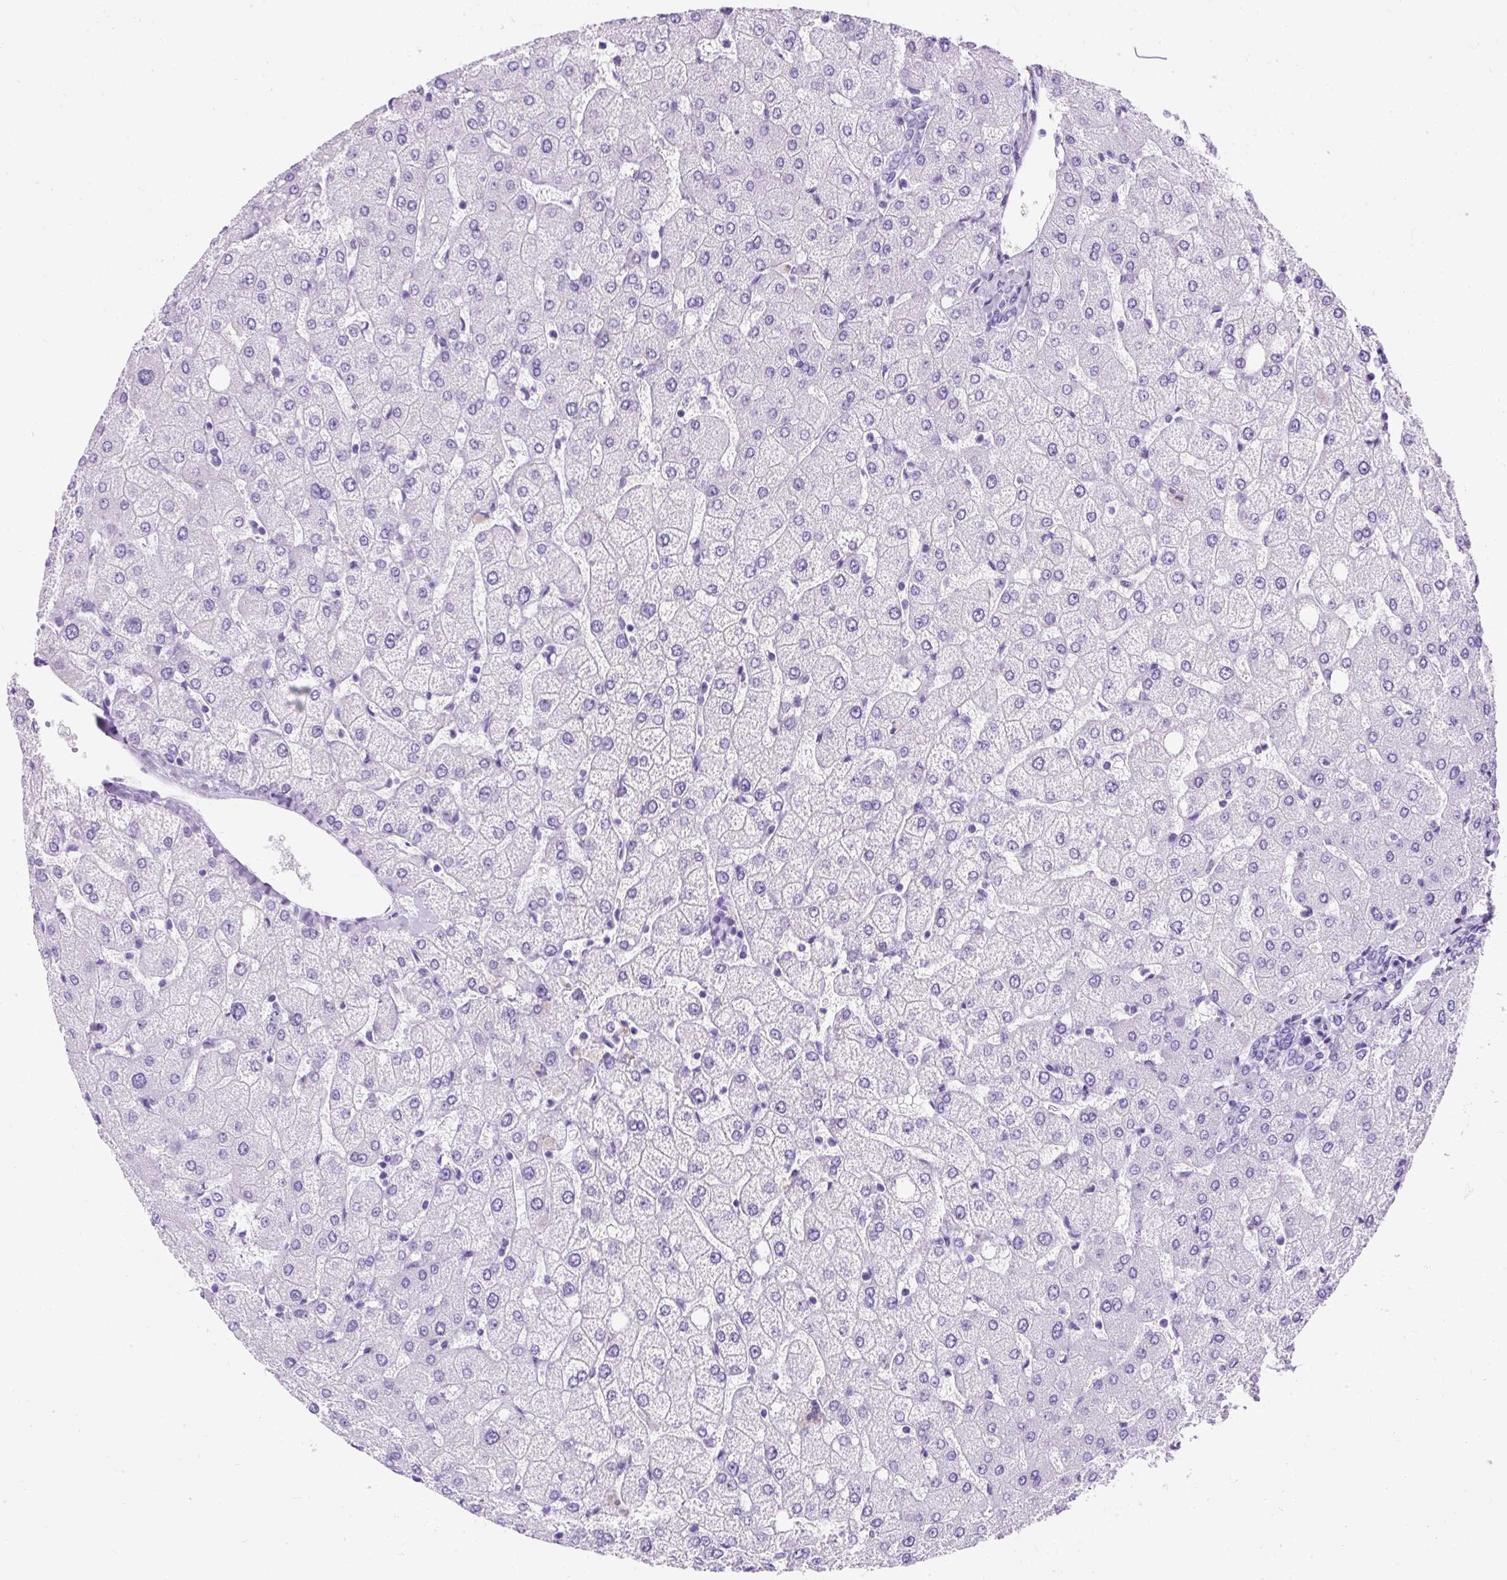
{"staining": {"intensity": "negative", "quantity": "none", "location": "none"}, "tissue": "liver", "cell_type": "Cholangiocytes", "image_type": "normal", "snomed": [{"axis": "morphology", "description": "Normal tissue, NOS"}, {"axis": "topography", "description": "Liver"}], "caption": "IHC of normal liver exhibits no positivity in cholangiocytes.", "gene": "PVALB", "patient": {"sex": "female", "age": 54}}